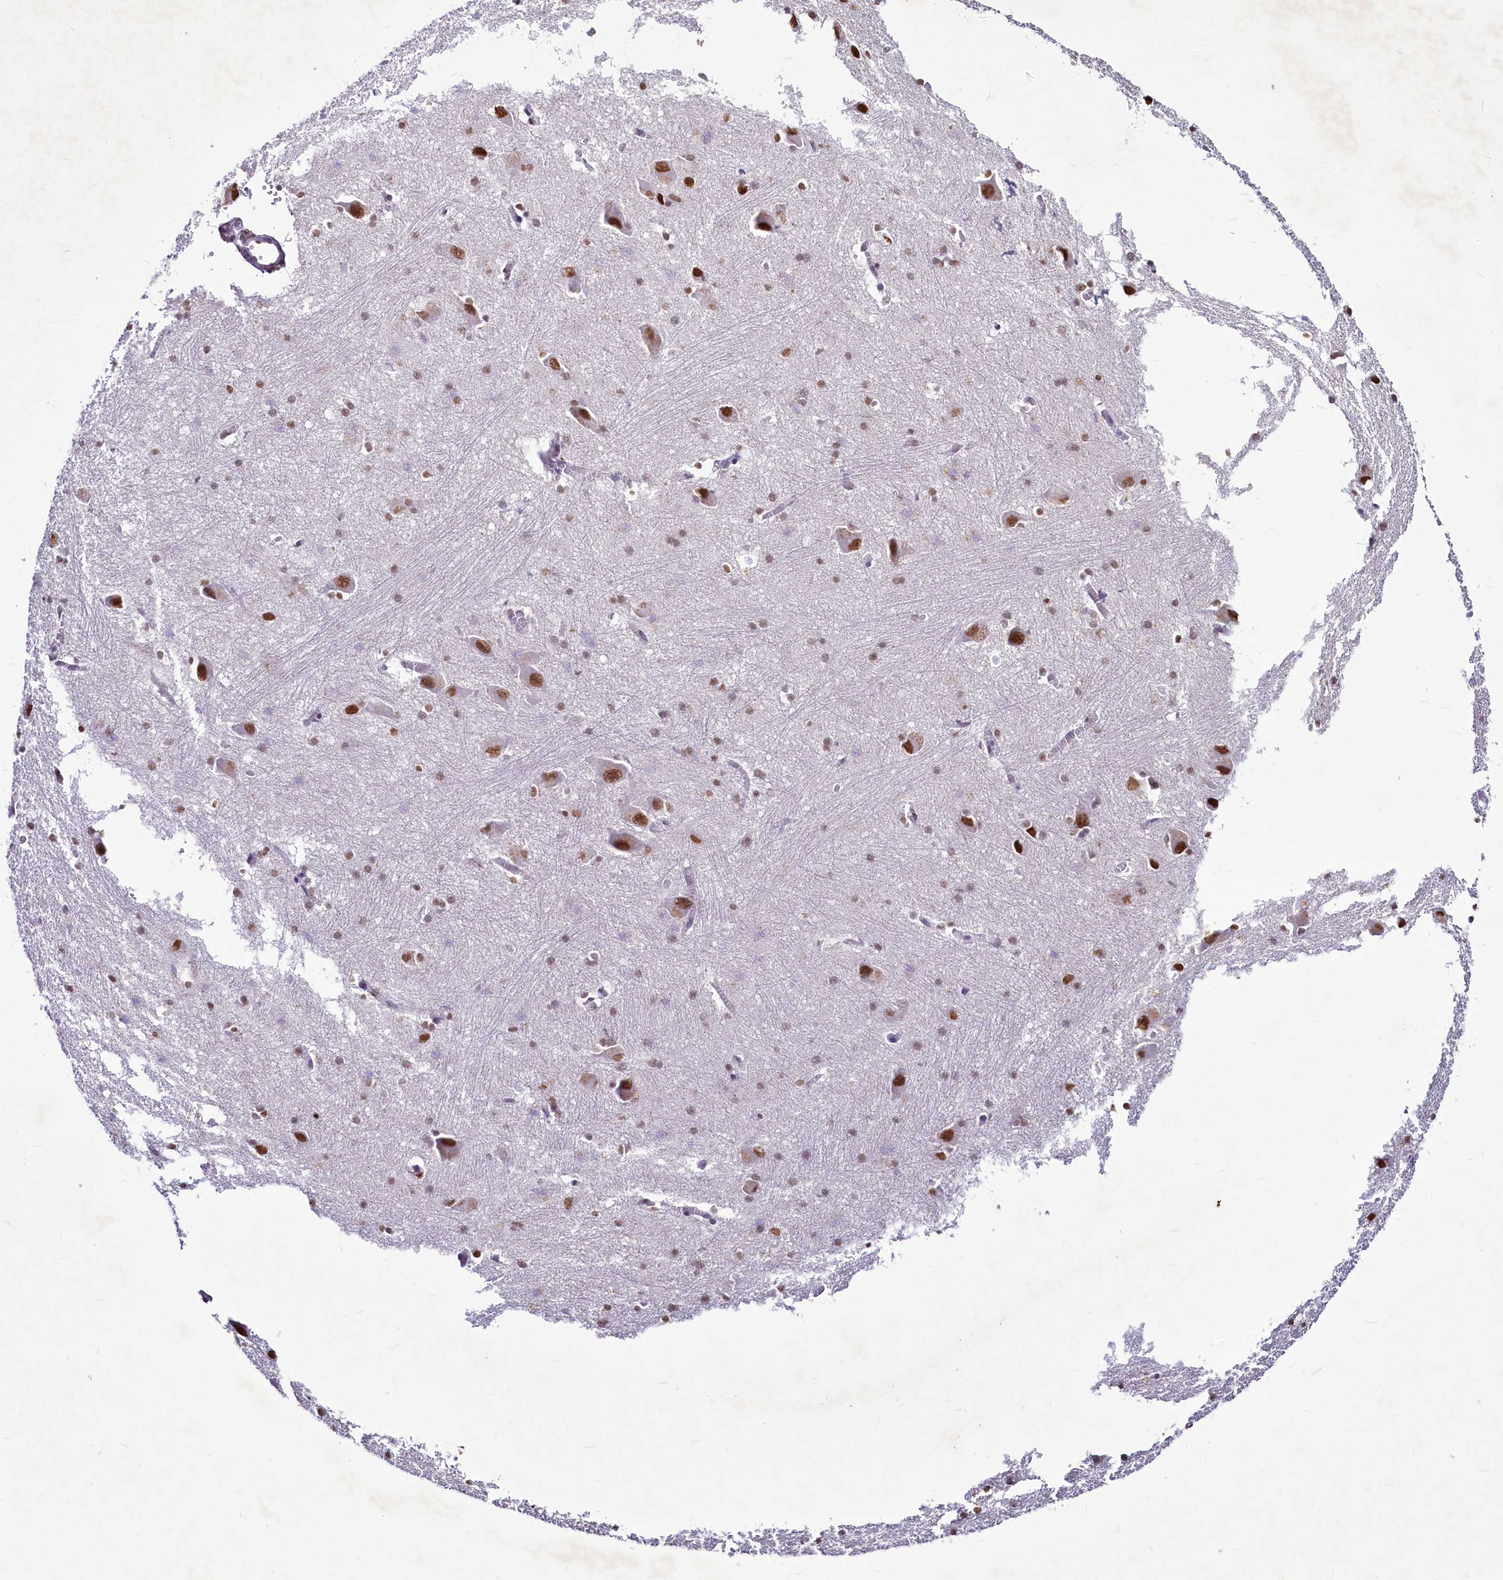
{"staining": {"intensity": "moderate", "quantity": "25%-75%", "location": "nuclear"}, "tissue": "caudate", "cell_type": "Glial cells", "image_type": "normal", "snomed": [{"axis": "morphology", "description": "Normal tissue, NOS"}, {"axis": "topography", "description": "Lateral ventricle wall"}], "caption": "IHC histopathology image of unremarkable human caudate stained for a protein (brown), which demonstrates medium levels of moderate nuclear positivity in about 25%-75% of glial cells.", "gene": "PARPBP", "patient": {"sex": "male", "age": 37}}